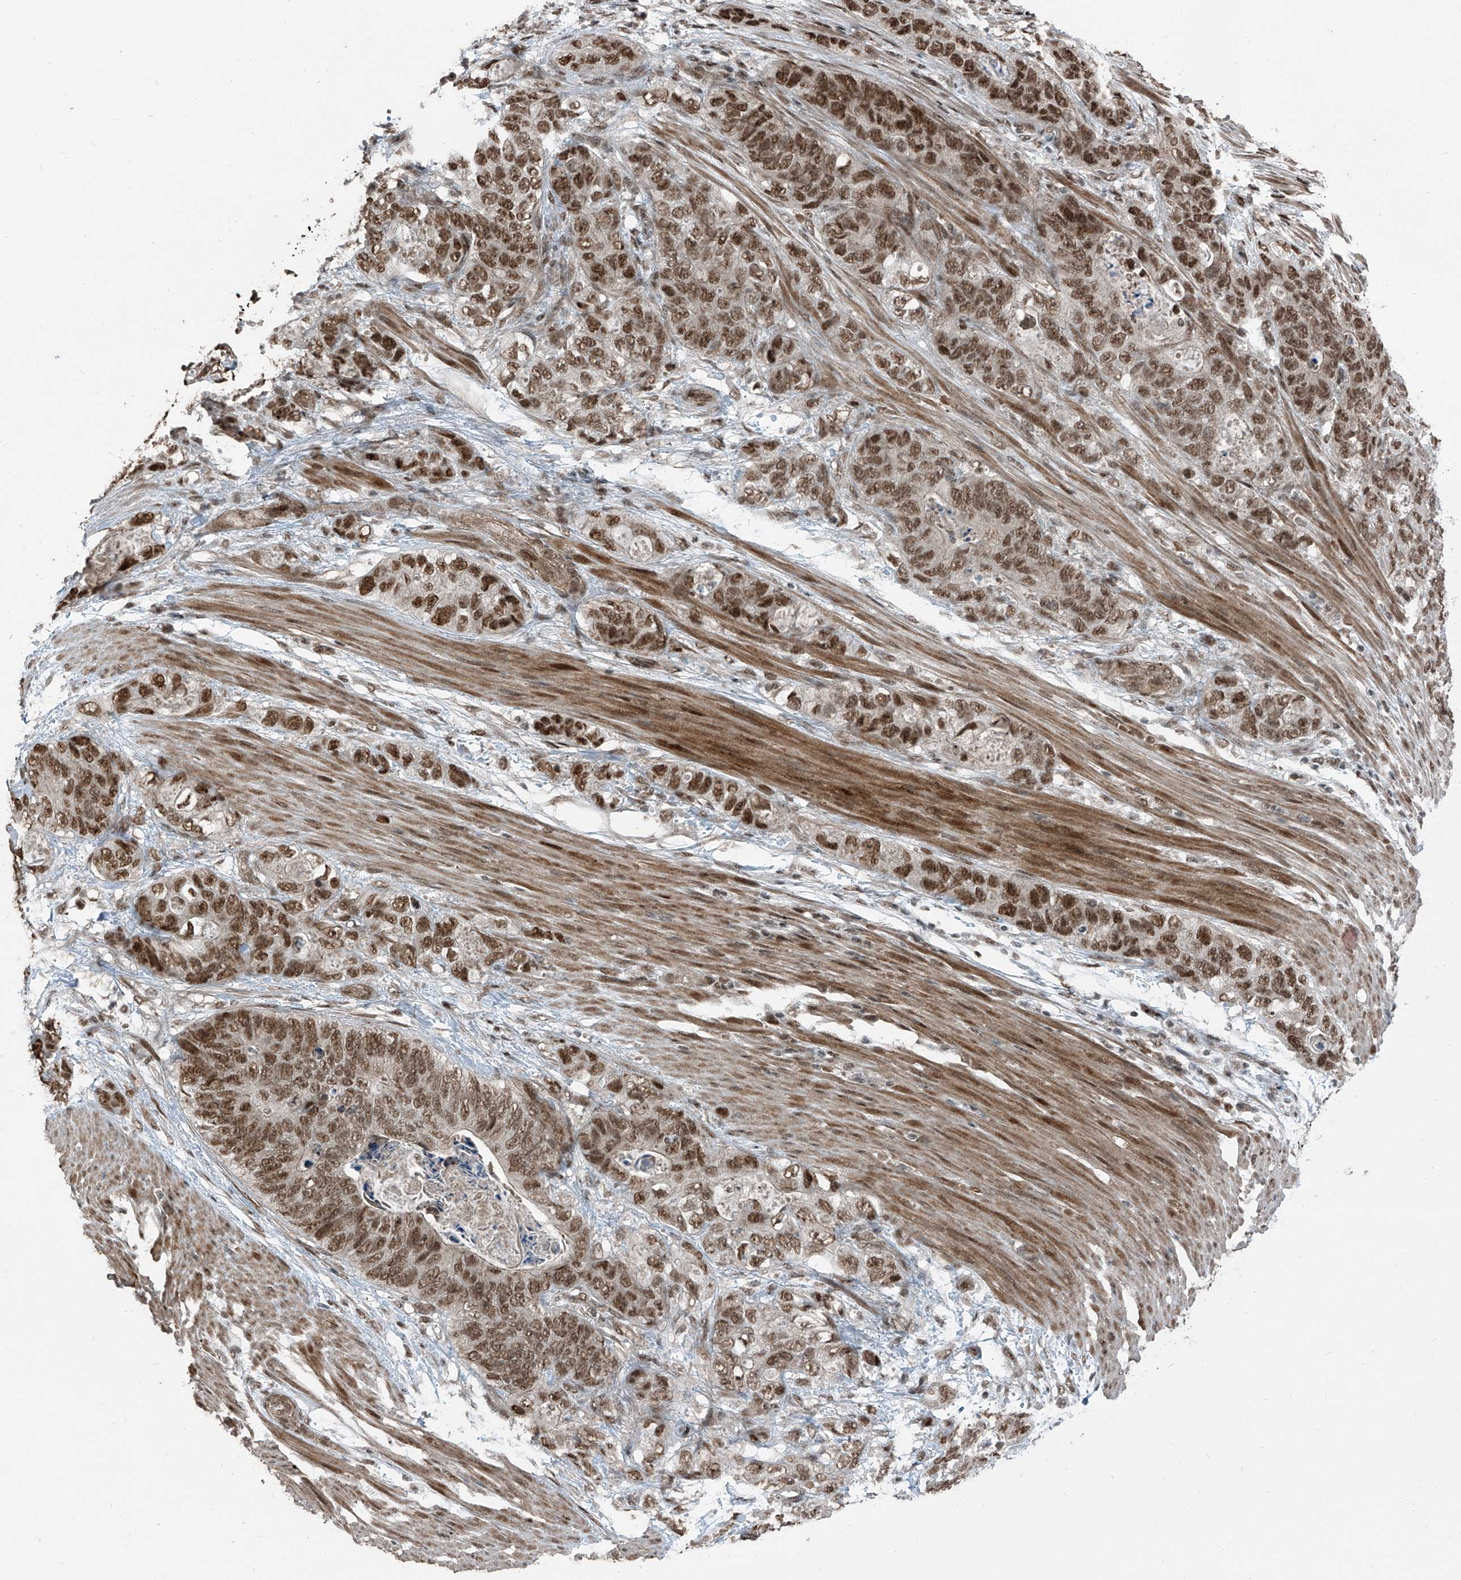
{"staining": {"intensity": "moderate", "quantity": ">75%", "location": "nuclear"}, "tissue": "stomach cancer", "cell_type": "Tumor cells", "image_type": "cancer", "snomed": [{"axis": "morphology", "description": "Normal tissue, NOS"}, {"axis": "morphology", "description": "Adenocarcinoma, NOS"}, {"axis": "topography", "description": "Stomach"}], "caption": "Protein expression analysis of adenocarcinoma (stomach) displays moderate nuclear positivity in about >75% of tumor cells.", "gene": "ZNF570", "patient": {"sex": "female", "age": 89}}